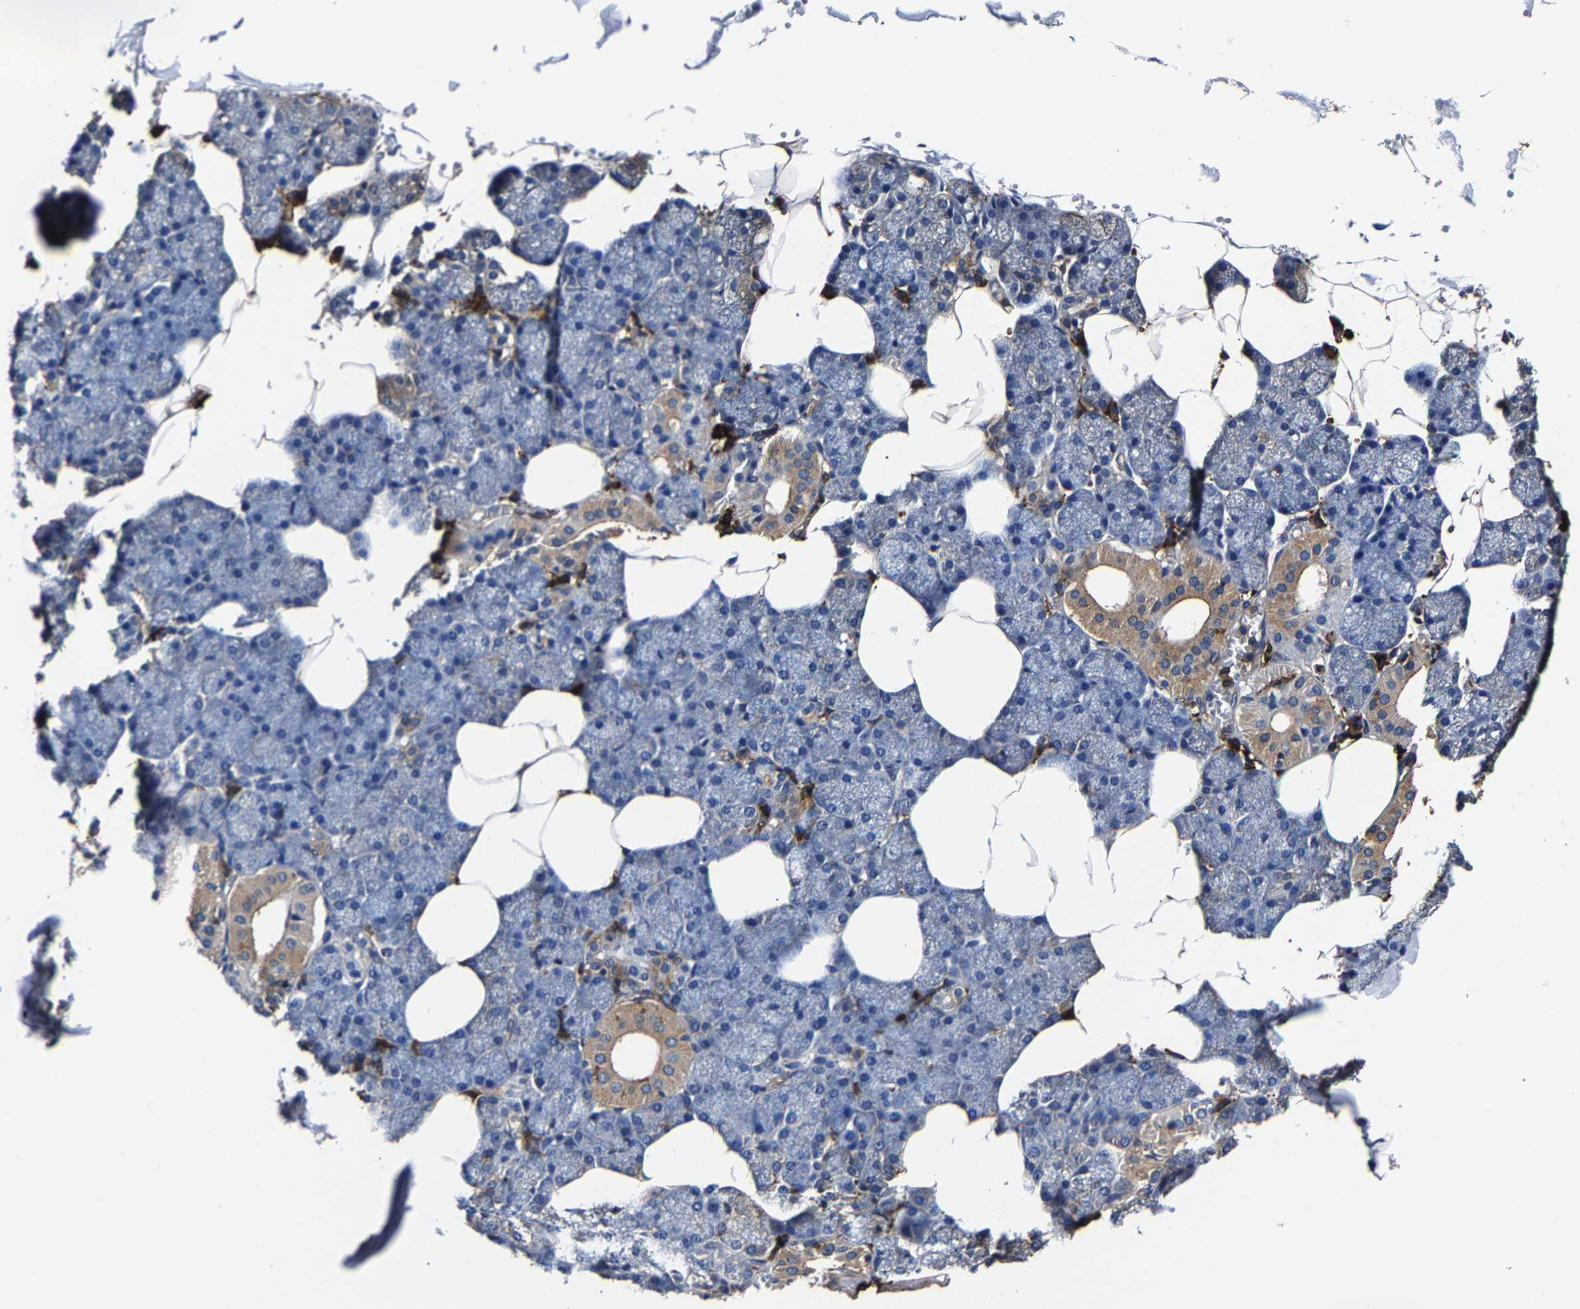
{"staining": {"intensity": "weak", "quantity": "25%-75%", "location": "cytoplasmic/membranous"}, "tissue": "salivary gland", "cell_type": "Glandular cells", "image_type": "normal", "snomed": [{"axis": "morphology", "description": "Normal tissue, NOS"}, {"axis": "topography", "description": "Salivary gland"}], "caption": "A low amount of weak cytoplasmic/membranous staining is identified in about 25%-75% of glandular cells in benign salivary gland.", "gene": "SSH3", "patient": {"sex": "male", "age": 62}}